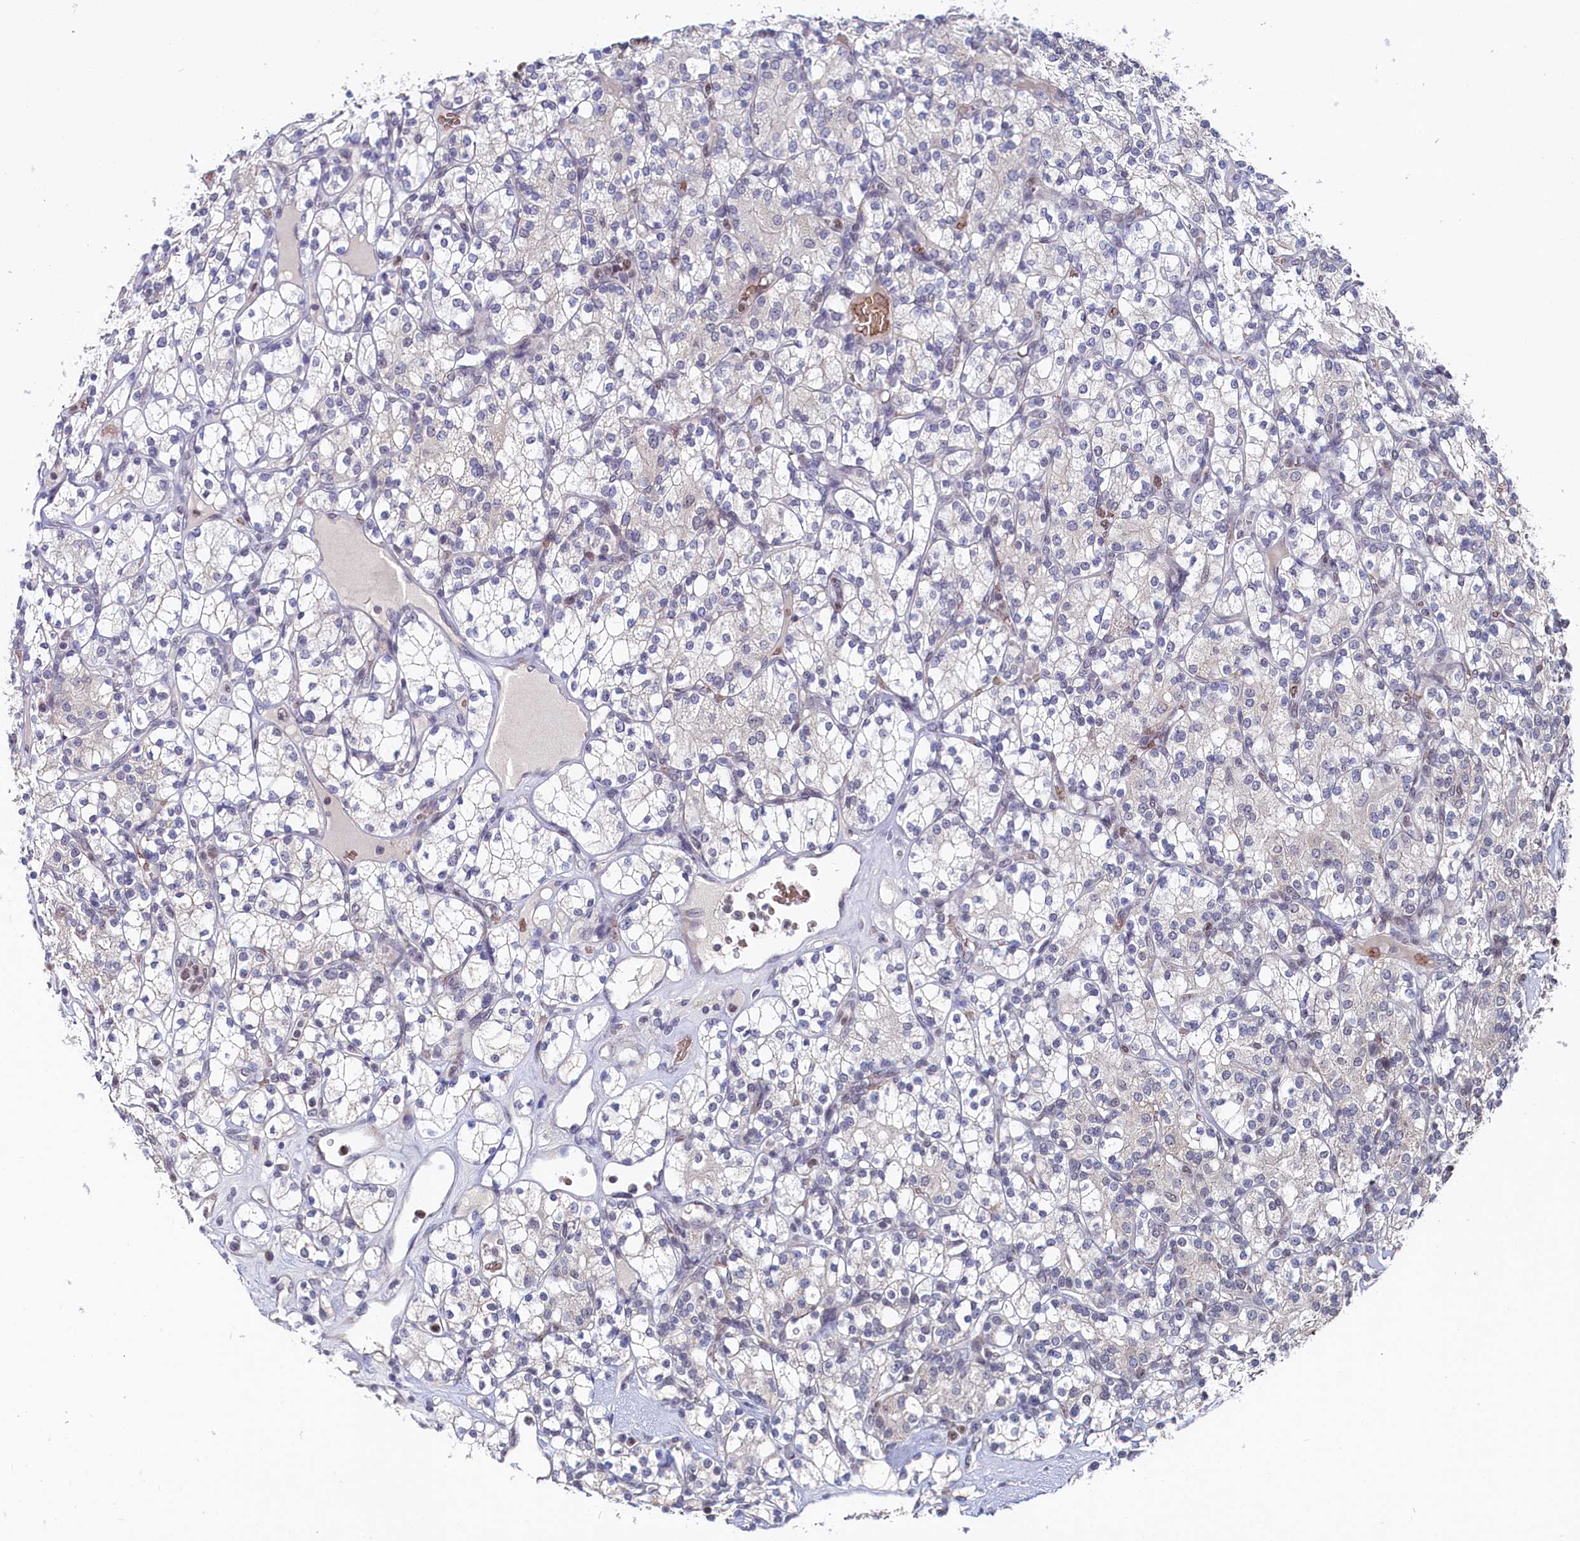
{"staining": {"intensity": "negative", "quantity": "none", "location": "none"}, "tissue": "renal cancer", "cell_type": "Tumor cells", "image_type": "cancer", "snomed": [{"axis": "morphology", "description": "Adenocarcinoma, NOS"}, {"axis": "topography", "description": "Kidney"}], "caption": "Immunohistochemistry (IHC) photomicrograph of neoplastic tissue: human renal adenocarcinoma stained with DAB (3,3'-diaminobenzidine) exhibits no significant protein expression in tumor cells.", "gene": "TIGD4", "patient": {"sex": "male", "age": 77}}